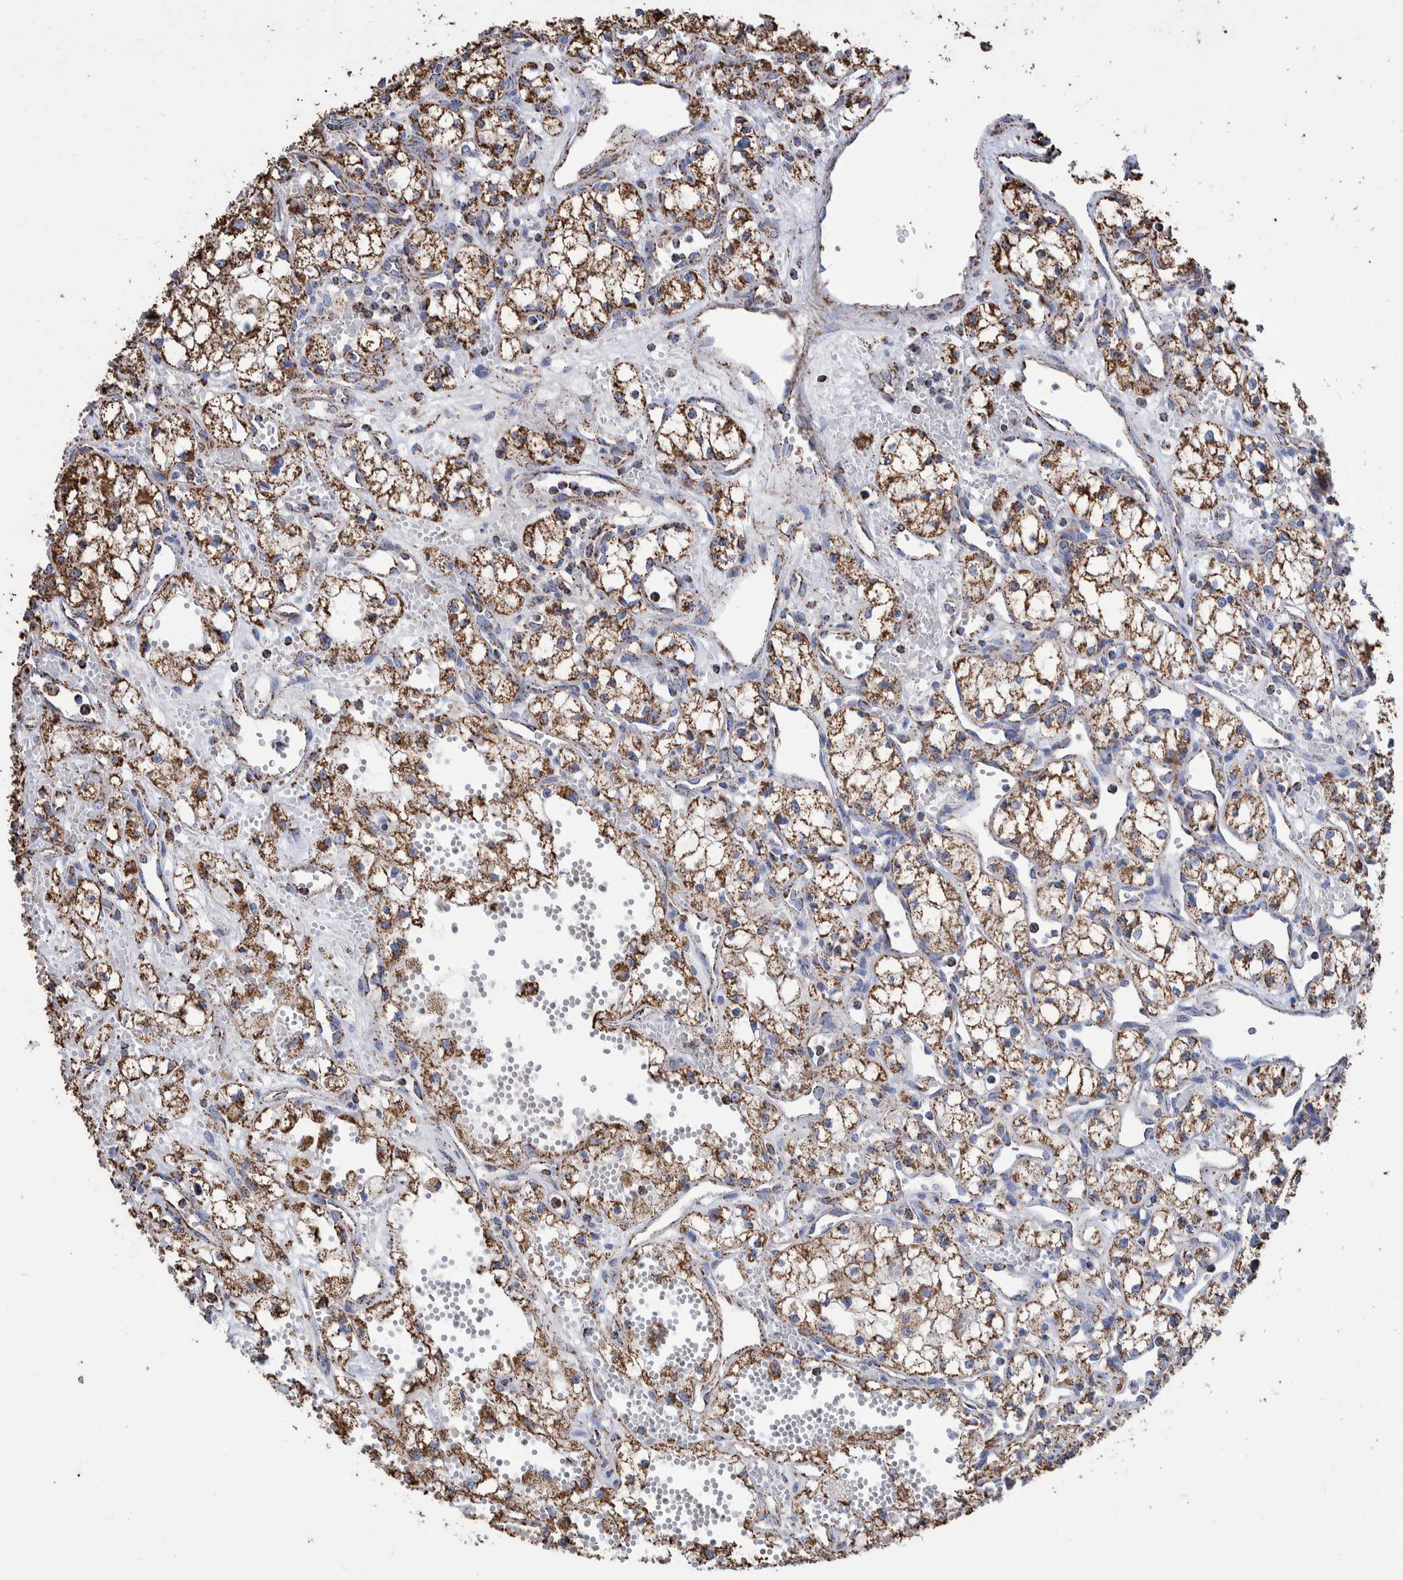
{"staining": {"intensity": "strong", "quantity": ">75%", "location": "cytoplasmic/membranous"}, "tissue": "renal cancer", "cell_type": "Tumor cells", "image_type": "cancer", "snomed": [{"axis": "morphology", "description": "Adenocarcinoma, NOS"}, {"axis": "topography", "description": "Kidney"}], "caption": "The histopathology image reveals staining of renal cancer, revealing strong cytoplasmic/membranous protein staining (brown color) within tumor cells.", "gene": "VPS26C", "patient": {"sex": "male", "age": 59}}